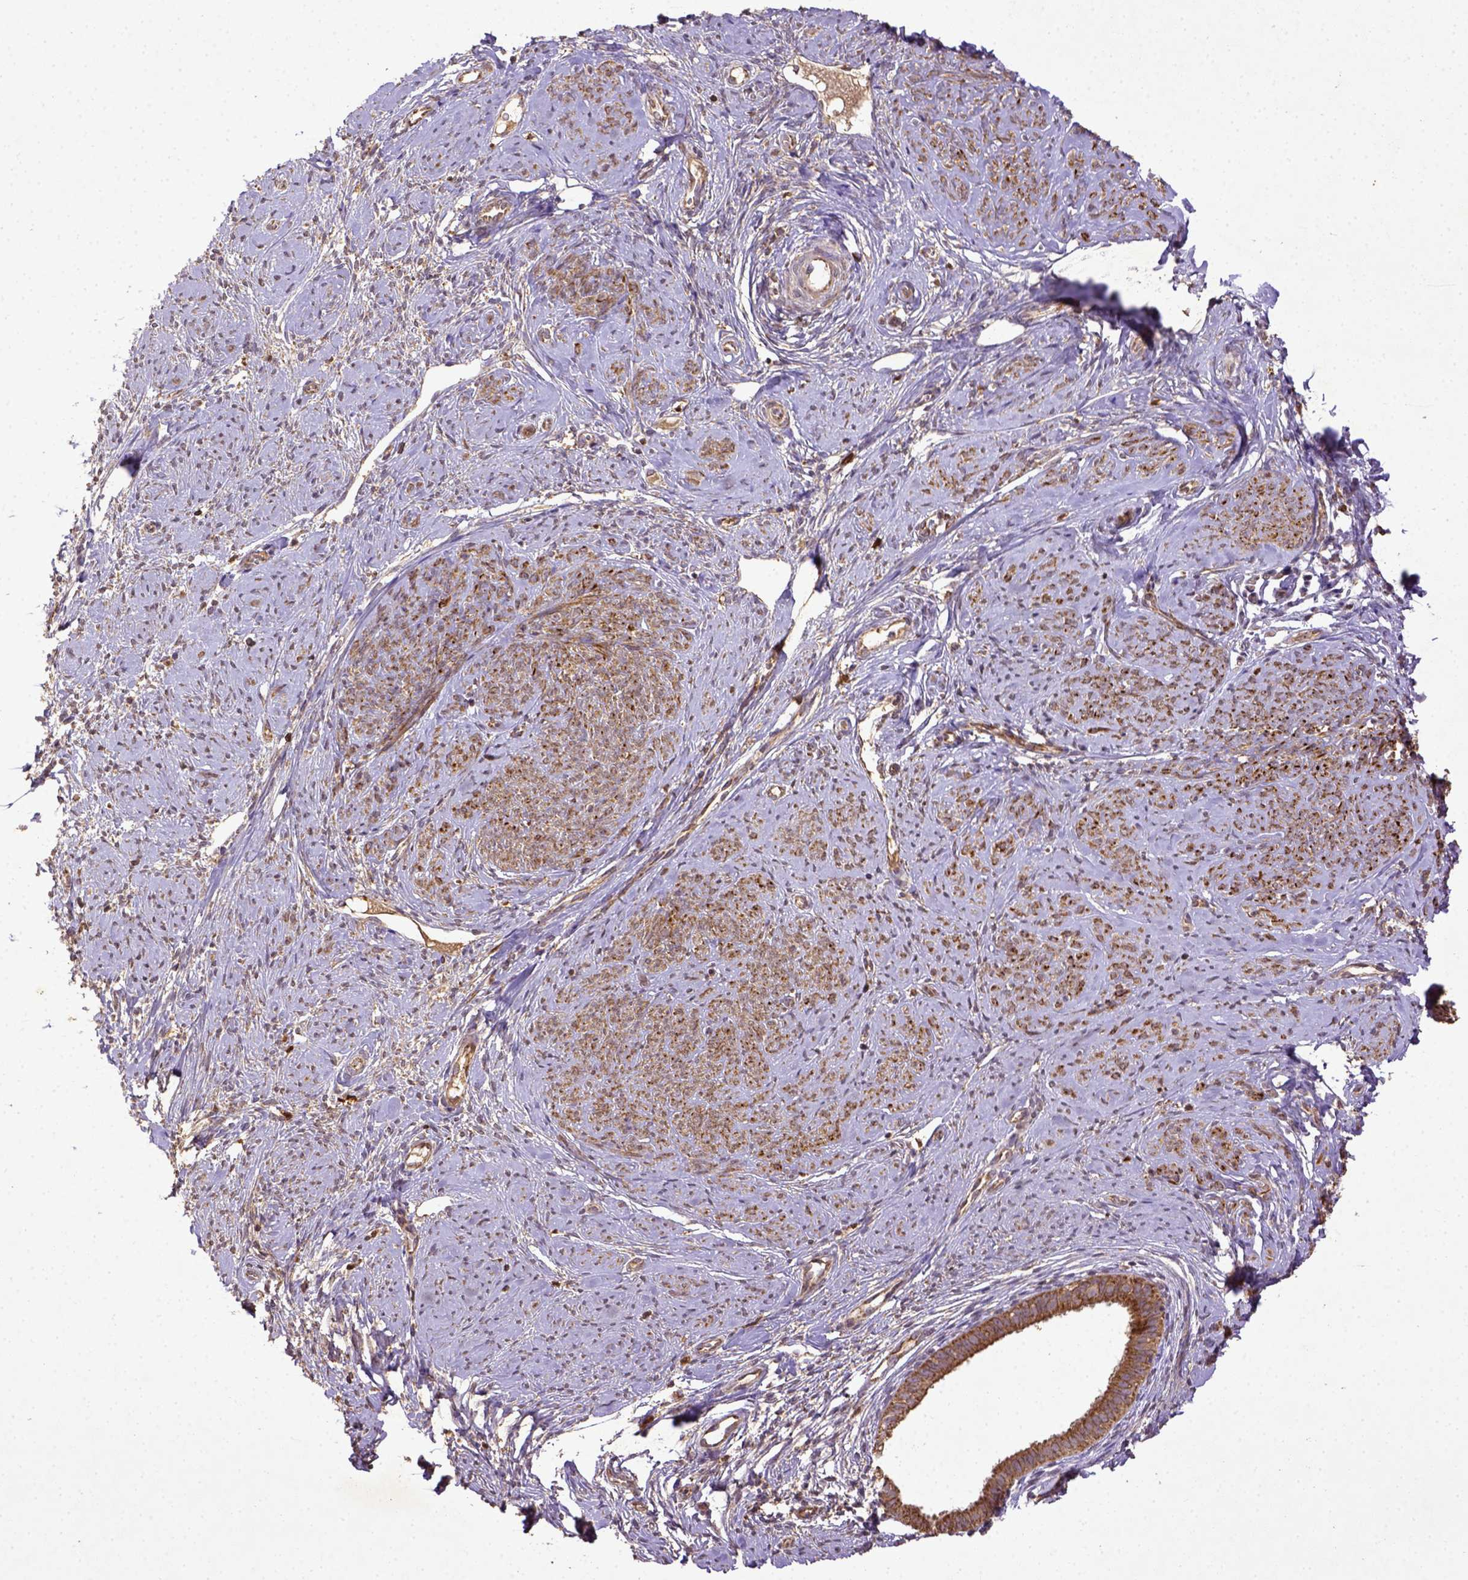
{"staining": {"intensity": "strong", "quantity": ">75%", "location": "cytoplasmic/membranous"}, "tissue": "smooth muscle", "cell_type": "Smooth muscle cells", "image_type": "normal", "snomed": [{"axis": "morphology", "description": "Normal tissue, NOS"}, {"axis": "topography", "description": "Smooth muscle"}], "caption": "A brown stain shows strong cytoplasmic/membranous staining of a protein in smooth muscle cells of unremarkable human smooth muscle. The protein of interest is stained brown, and the nuclei are stained in blue (DAB IHC with brightfield microscopy, high magnification).", "gene": "MT", "patient": {"sex": "female", "age": 48}}